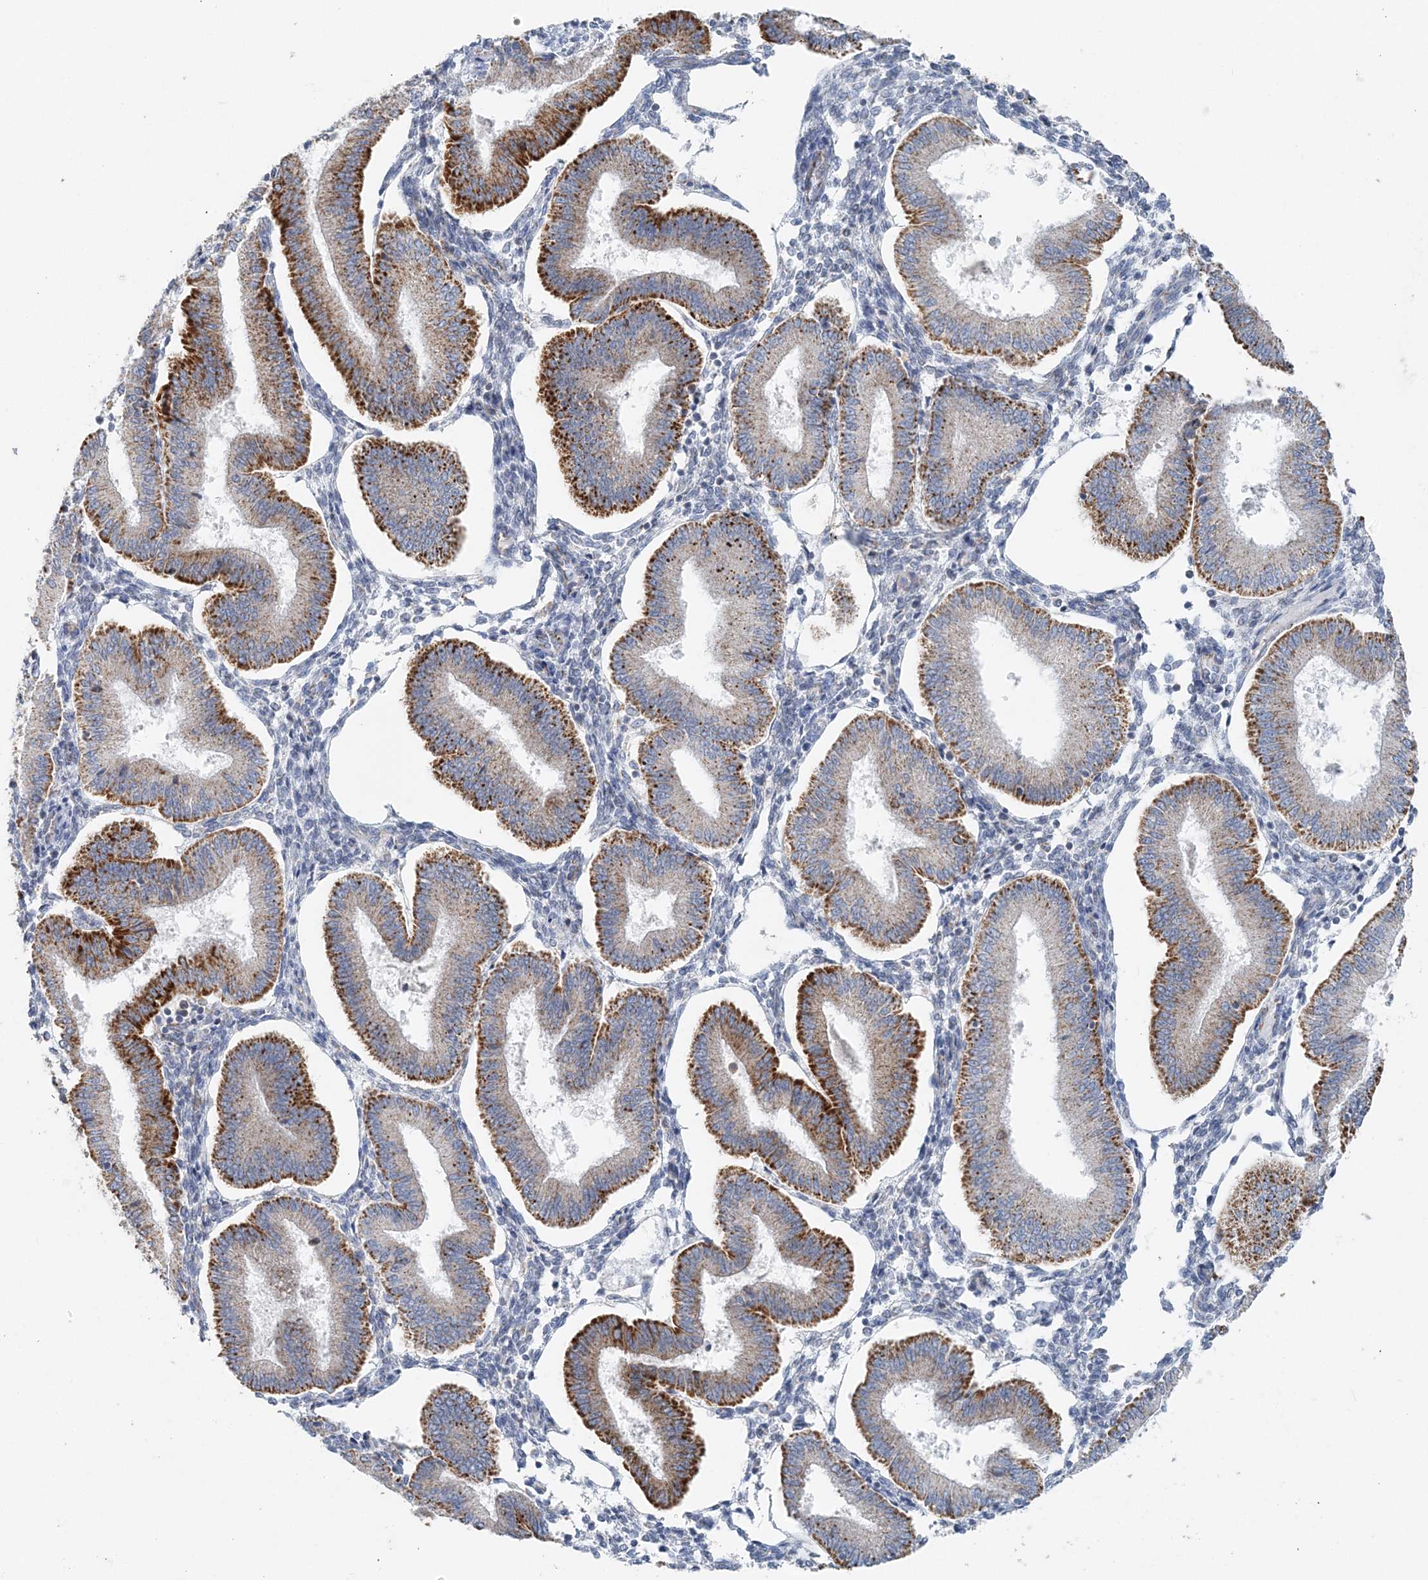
{"staining": {"intensity": "negative", "quantity": "none", "location": "none"}, "tissue": "endometrium", "cell_type": "Cells in endometrial stroma", "image_type": "normal", "snomed": [{"axis": "morphology", "description": "Normal tissue, NOS"}, {"axis": "topography", "description": "Endometrium"}], "caption": "Image shows no protein staining in cells in endometrial stroma of unremarkable endometrium.", "gene": "PCCB", "patient": {"sex": "female", "age": 39}}